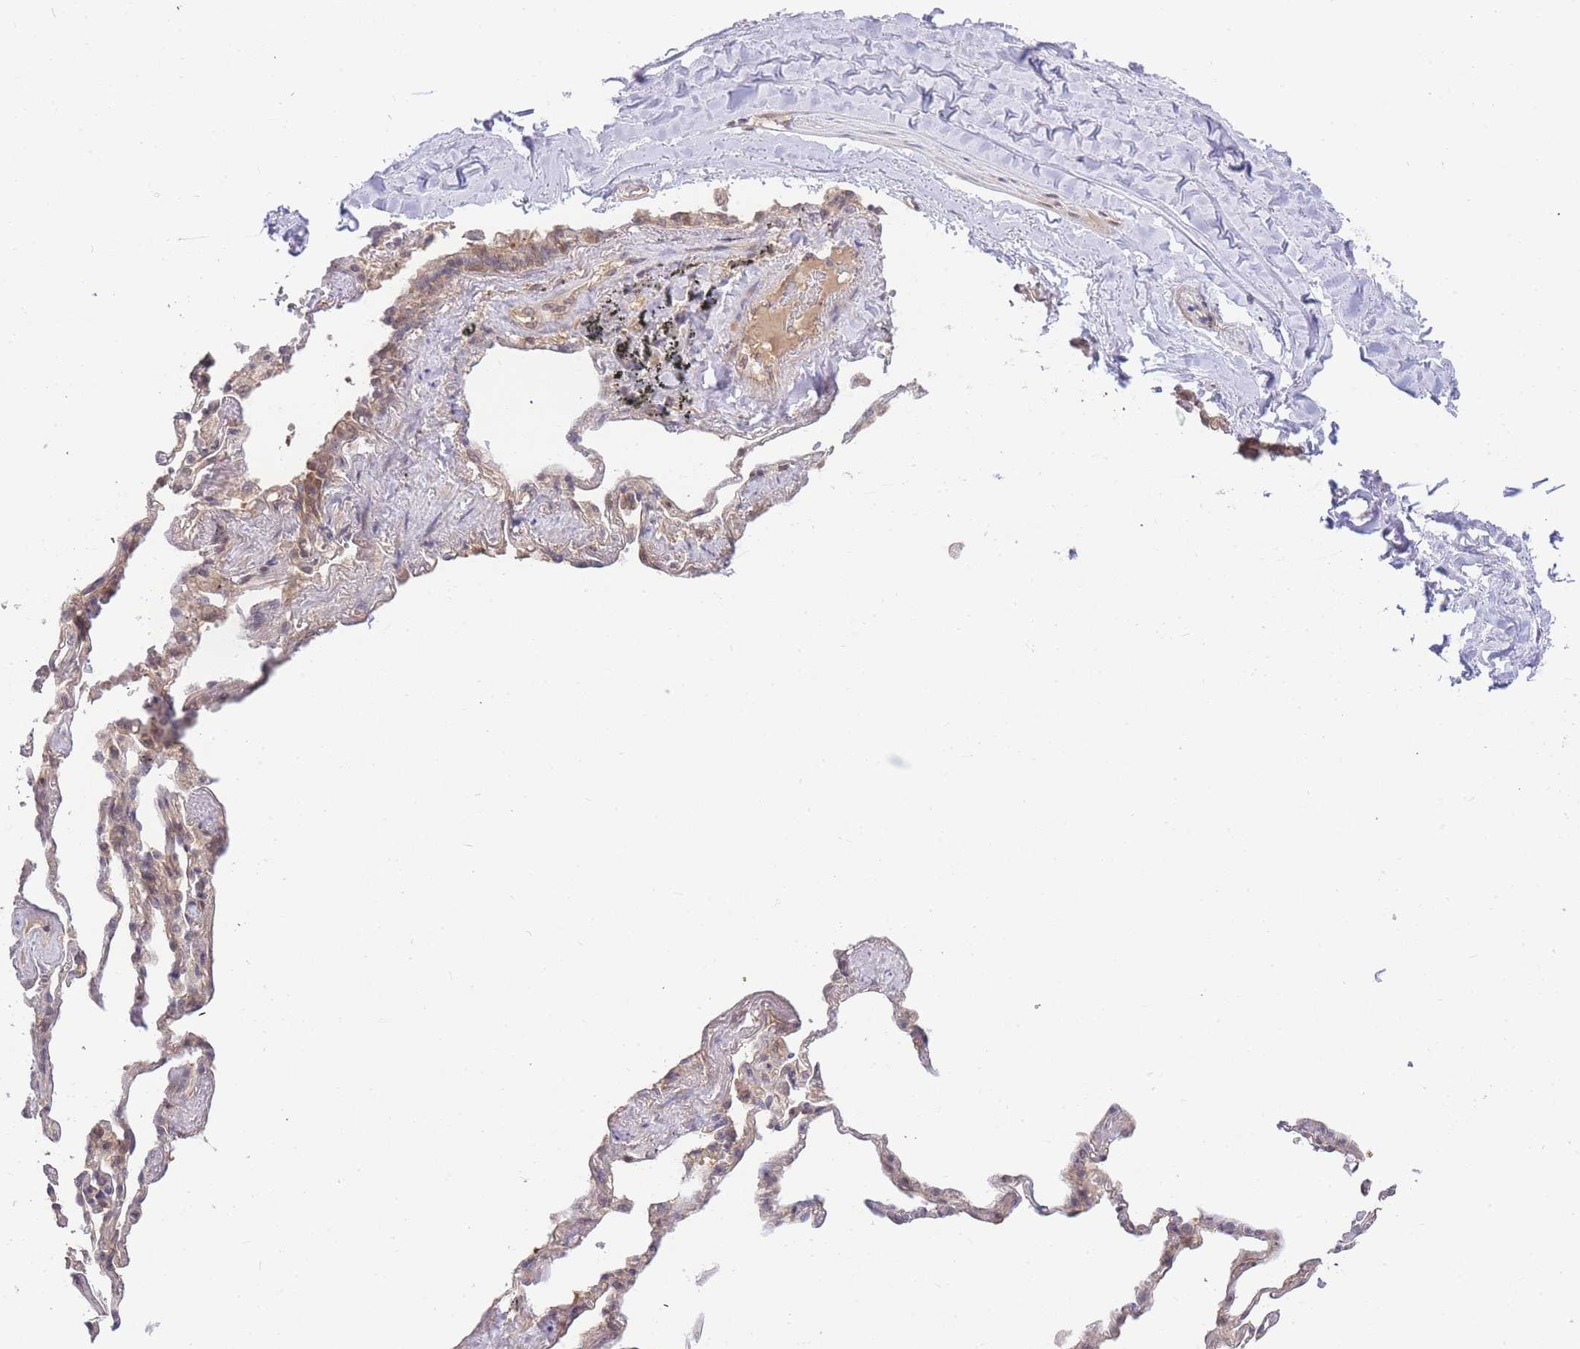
{"staining": {"intensity": "negative", "quantity": "none", "location": "none"}, "tissue": "adipose tissue", "cell_type": "Adipocytes", "image_type": "normal", "snomed": [{"axis": "morphology", "description": "Normal tissue, NOS"}, {"axis": "topography", "description": "Lymph node"}, {"axis": "topography", "description": "Bronchus"}], "caption": "IHC of normal human adipose tissue reveals no expression in adipocytes.", "gene": "KIAA1191", "patient": {"sex": "male", "age": 63}}